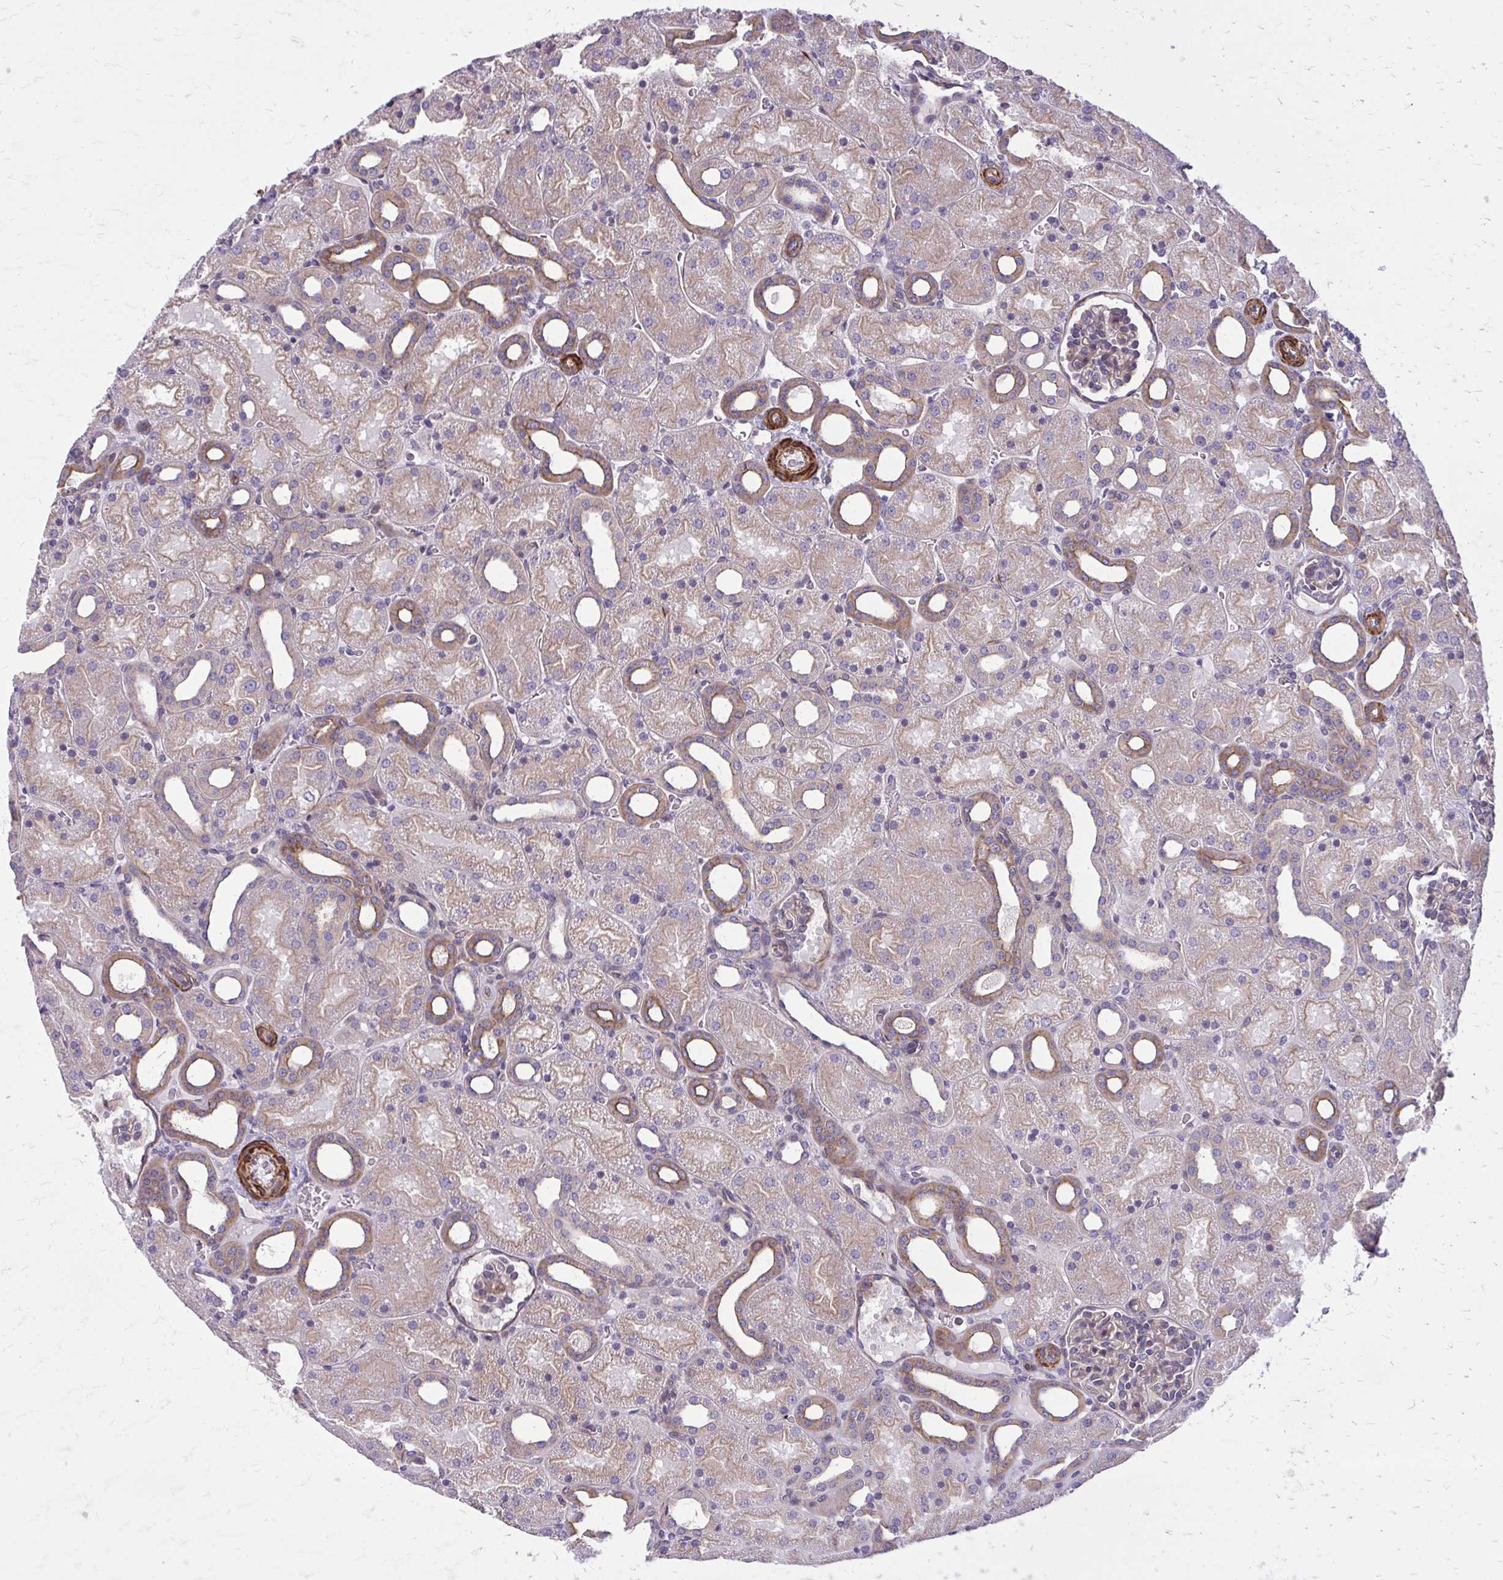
{"staining": {"intensity": "weak", "quantity": "25%-75%", "location": "cytoplasmic/membranous"}, "tissue": "kidney", "cell_type": "Cells in glomeruli", "image_type": "normal", "snomed": [{"axis": "morphology", "description": "Normal tissue, NOS"}, {"axis": "topography", "description": "Kidney"}], "caption": "IHC micrograph of benign kidney stained for a protein (brown), which reveals low levels of weak cytoplasmic/membranous staining in approximately 25%-75% of cells in glomeruli.", "gene": "FAP", "patient": {"sex": "male", "age": 2}}